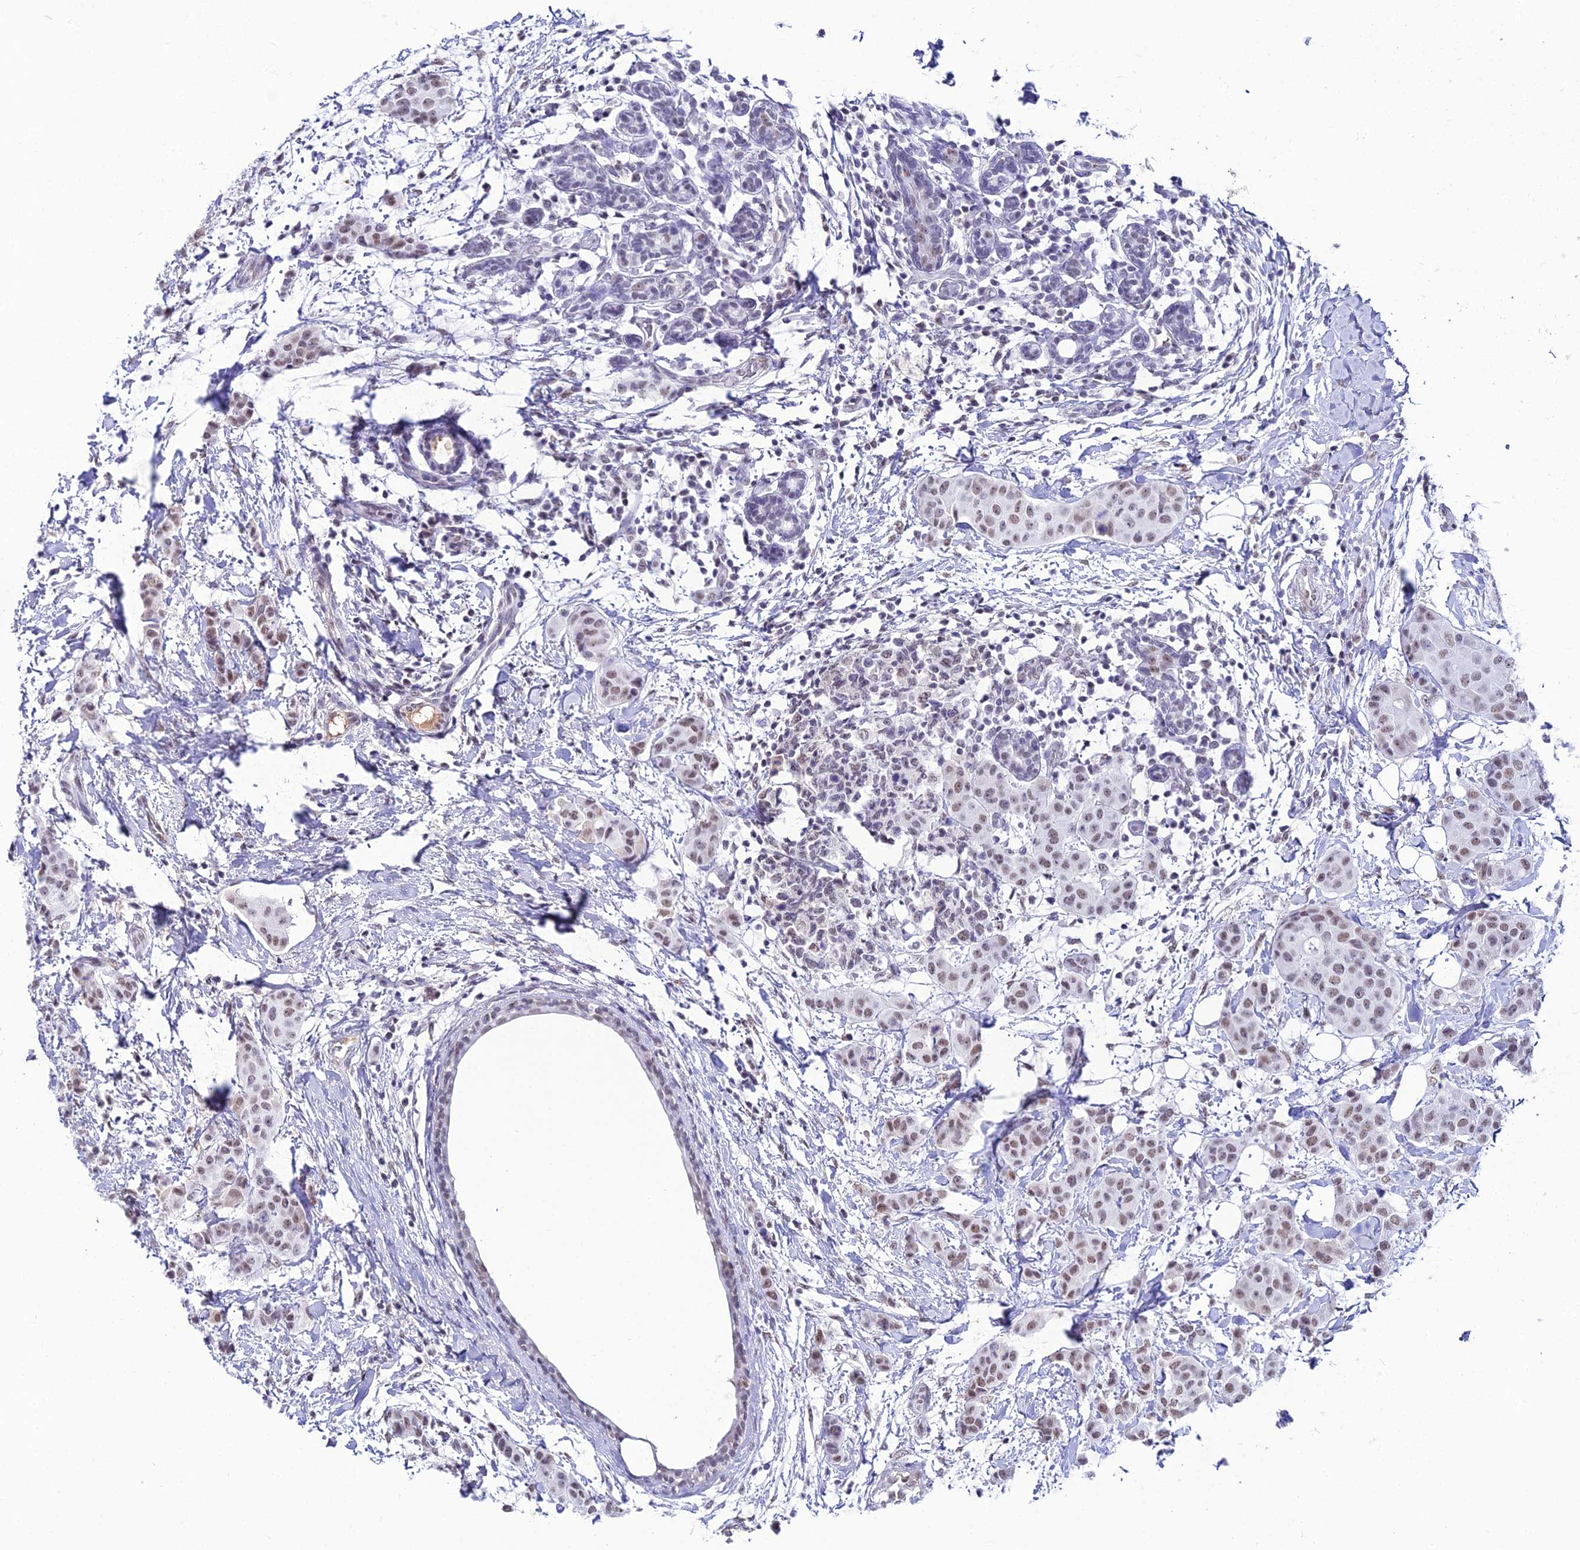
{"staining": {"intensity": "weak", "quantity": ">75%", "location": "nuclear"}, "tissue": "breast cancer", "cell_type": "Tumor cells", "image_type": "cancer", "snomed": [{"axis": "morphology", "description": "Duct carcinoma"}, {"axis": "topography", "description": "Breast"}], "caption": "Protein staining of breast cancer tissue exhibits weak nuclear positivity in about >75% of tumor cells.", "gene": "RBM12", "patient": {"sex": "female", "age": 40}}